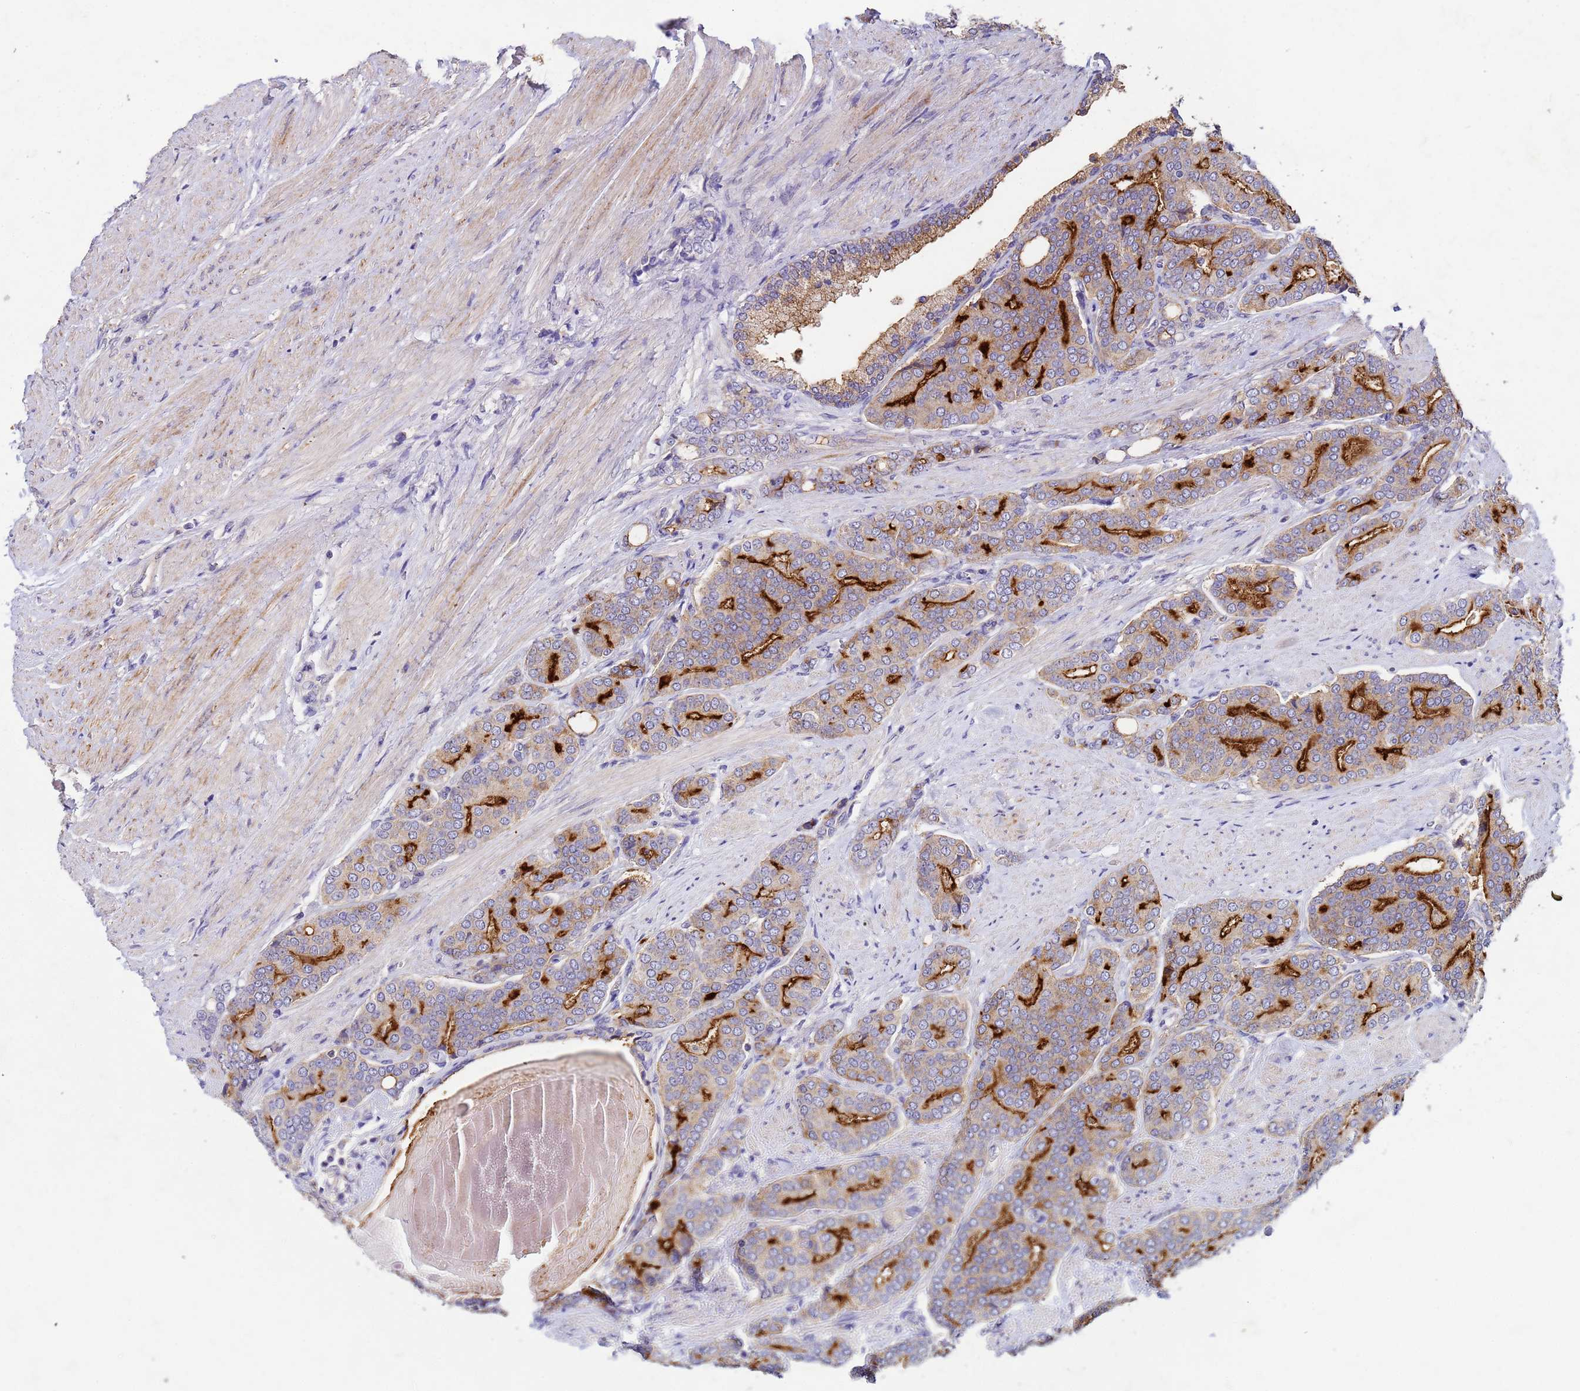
{"staining": {"intensity": "strong", "quantity": "<25%", "location": "cytoplasmic/membranous"}, "tissue": "prostate cancer", "cell_type": "Tumor cells", "image_type": "cancer", "snomed": [{"axis": "morphology", "description": "Adenocarcinoma, High grade"}, {"axis": "topography", "description": "Prostate"}], "caption": "Tumor cells exhibit medium levels of strong cytoplasmic/membranous expression in approximately <25% of cells in prostate cancer. The protein is stained brown, and the nuclei are stained in blue (DAB IHC with brightfield microscopy, high magnification).", "gene": "CDC34", "patient": {"sex": "male", "age": 67}}